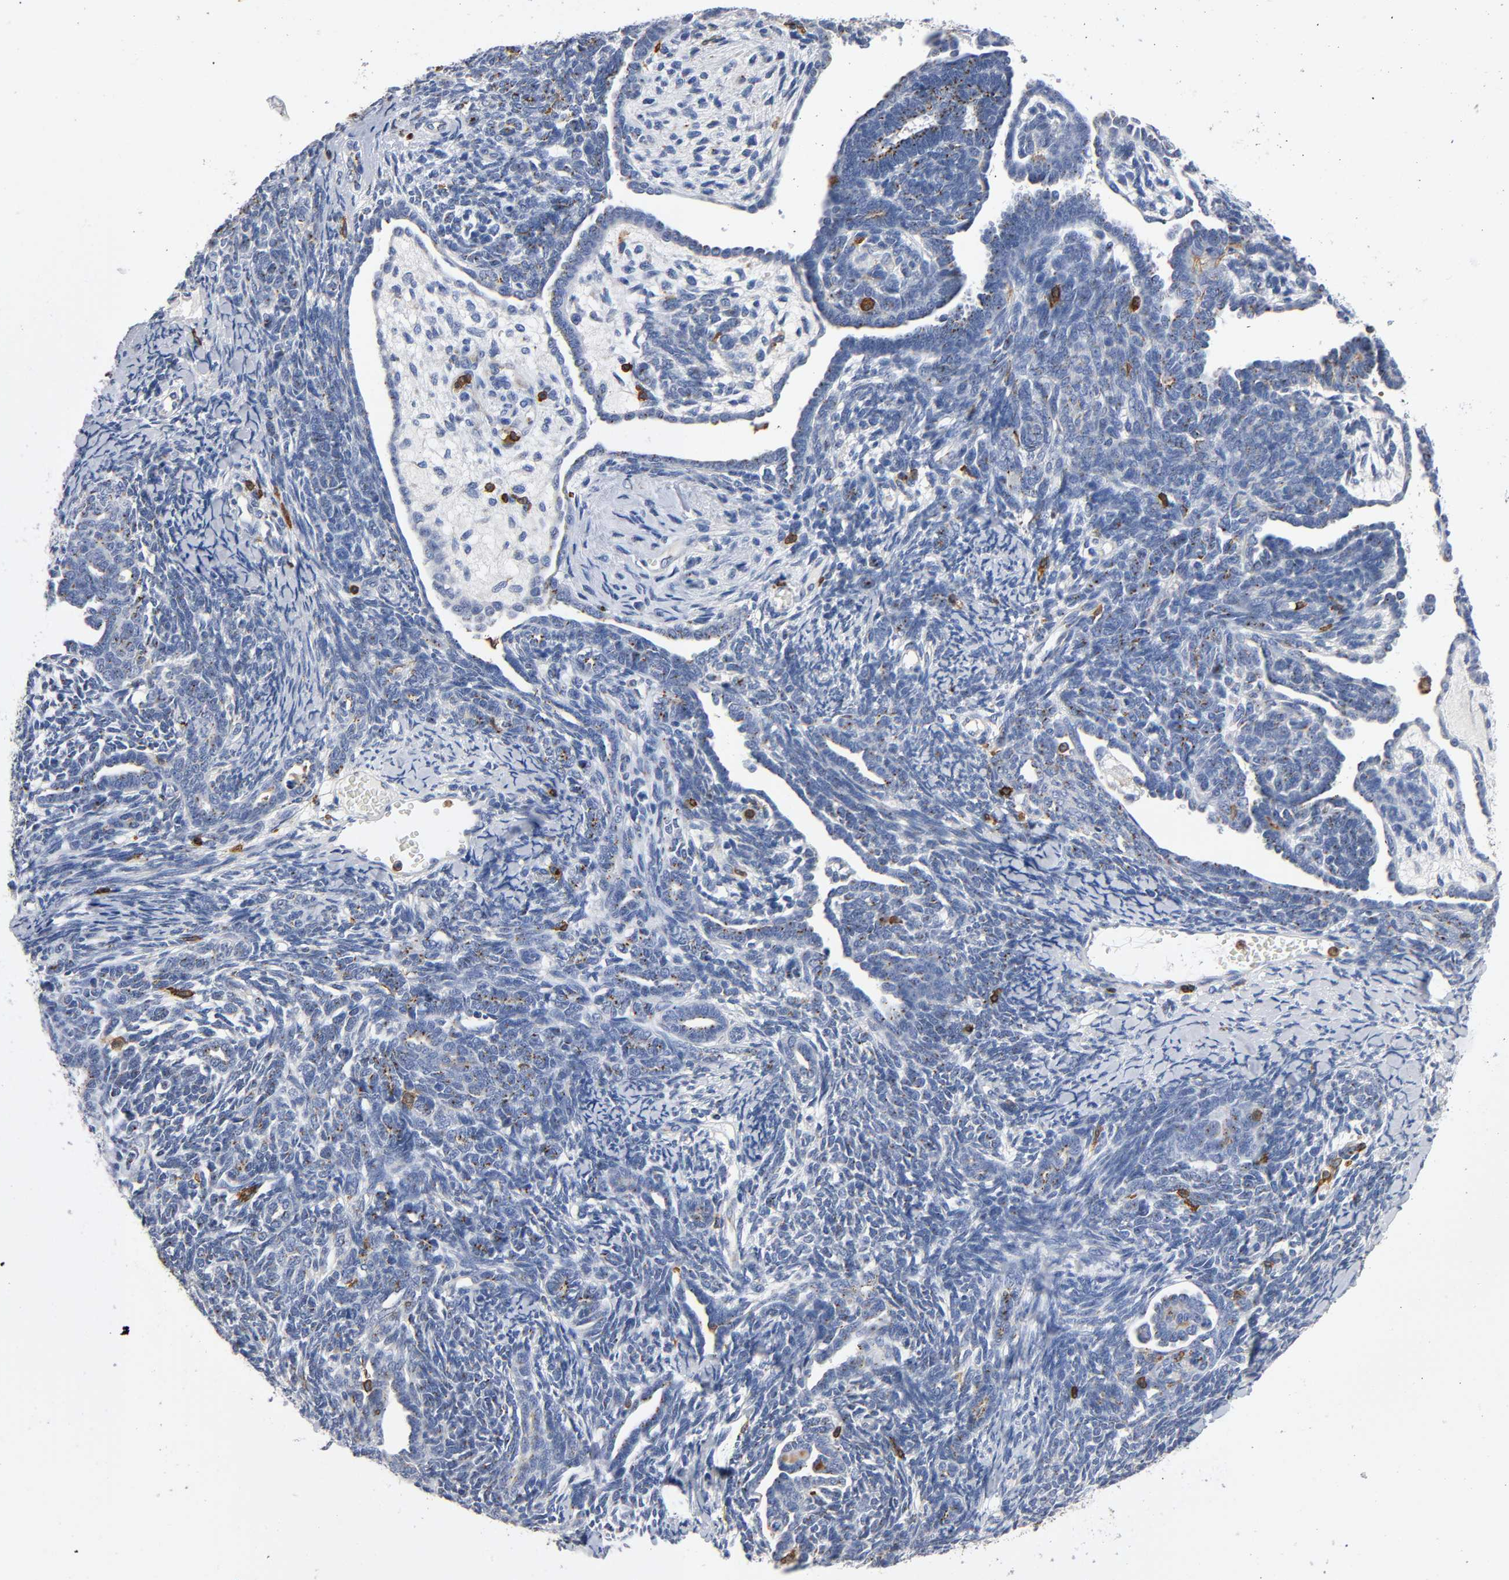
{"staining": {"intensity": "moderate", "quantity": ">75%", "location": "cytoplasmic/membranous"}, "tissue": "endometrial cancer", "cell_type": "Tumor cells", "image_type": "cancer", "snomed": [{"axis": "morphology", "description": "Neoplasm, malignant, NOS"}, {"axis": "topography", "description": "Endometrium"}], "caption": "About >75% of tumor cells in human neoplasm (malignant) (endometrial) display moderate cytoplasmic/membranous protein expression as visualized by brown immunohistochemical staining.", "gene": "CAPN10", "patient": {"sex": "female", "age": 74}}